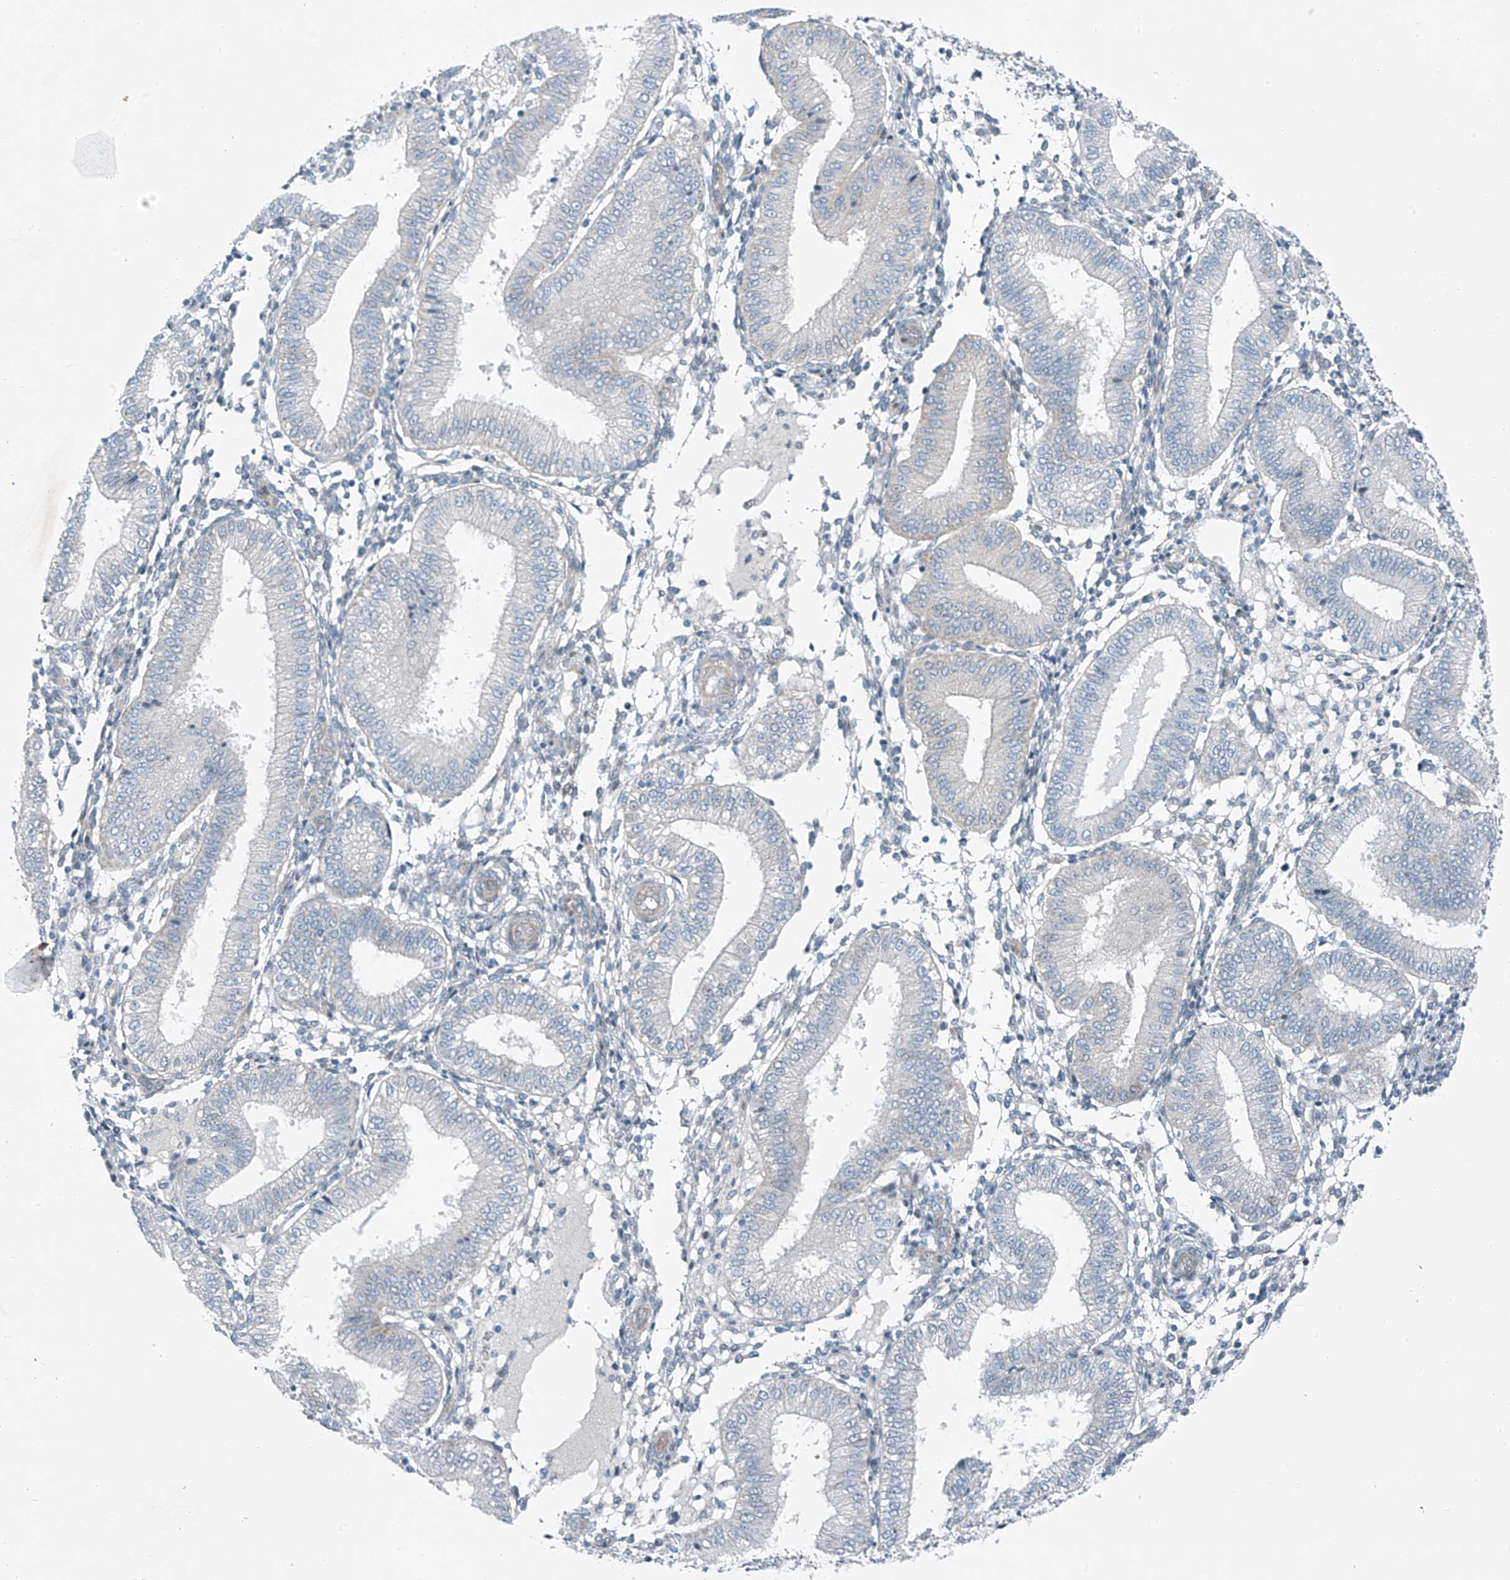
{"staining": {"intensity": "negative", "quantity": "none", "location": "none"}, "tissue": "endometrium", "cell_type": "Cells in endometrial stroma", "image_type": "normal", "snomed": [{"axis": "morphology", "description": "Normal tissue, NOS"}, {"axis": "topography", "description": "Endometrium"}], "caption": "Cells in endometrial stroma are negative for protein expression in normal human endometrium.", "gene": "TNS2", "patient": {"sex": "female", "age": 39}}